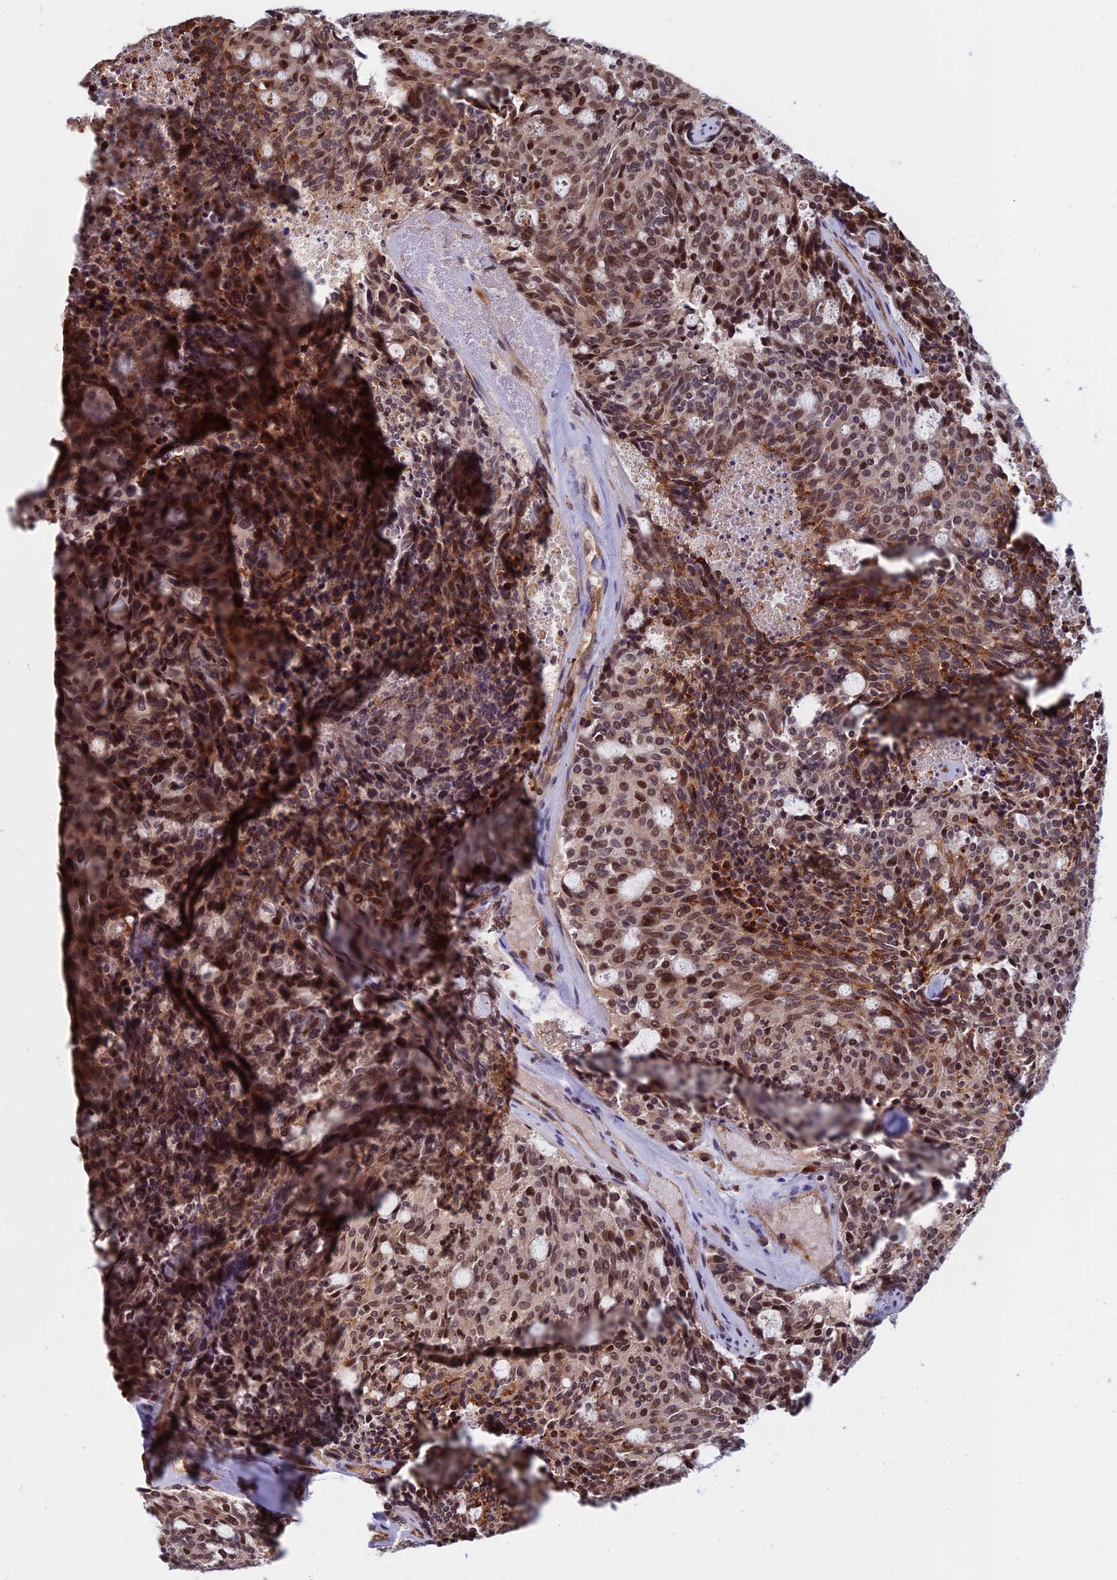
{"staining": {"intensity": "moderate", "quantity": ">75%", "location": "nuclear"}, "tissue": "carcinoid", "cell_type": "Tumor cells", "image_type": "cancer", "snomed": [{"axis": "morphology", "description": "Carcinoid, malignant, NOS"}, {"axis": "topography", "description": "Pancreas"}], "caption": "Immunohistochemistry (IHC) of carcinoid shows medium levels of moderate nuclear positivity in approximately >75% of tumor cells.", "gene": "CCDC113", "patient": {"sex": "female", "age": 54}}